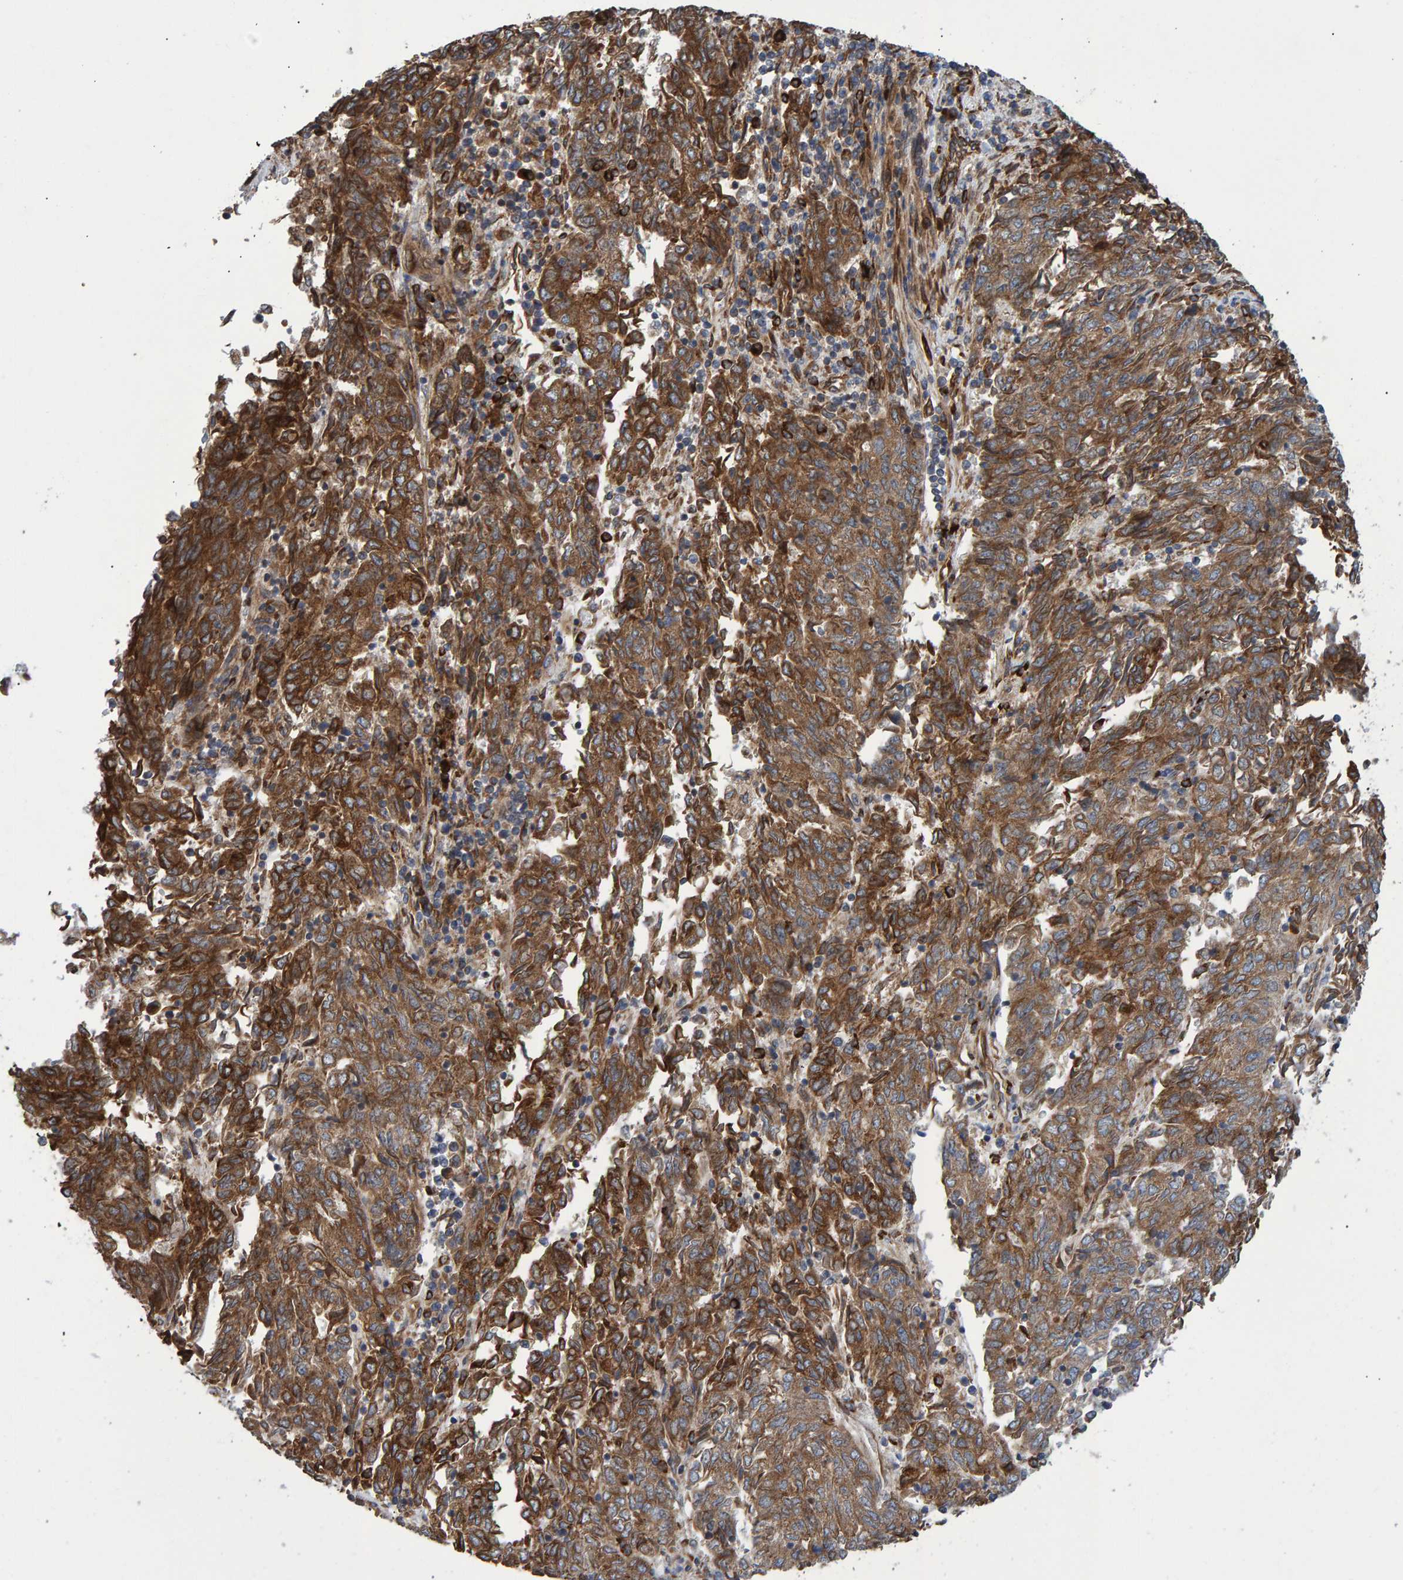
{"staining": {"intensity": "moderate", "quantity": ">75%", "location": "cytoplasmic/membranous"}, "tissue": "endometrial cancer", "cell_type": "Tumor cells", "image_type": "cancer", "snomed": [{"axis": "morphology", "description": "Adenocarcinoma, NOS"}, {"axis": "topography", "description": "Endometrium"}], "caption": "Protein staining shows moderate cytoplasmic/membranous expression in approximately >75% of tumor cells in endometrial cancer (adenocarcinoma).", "gene": "FAM117A", "patient": {"sex": "female", "age": 80}}